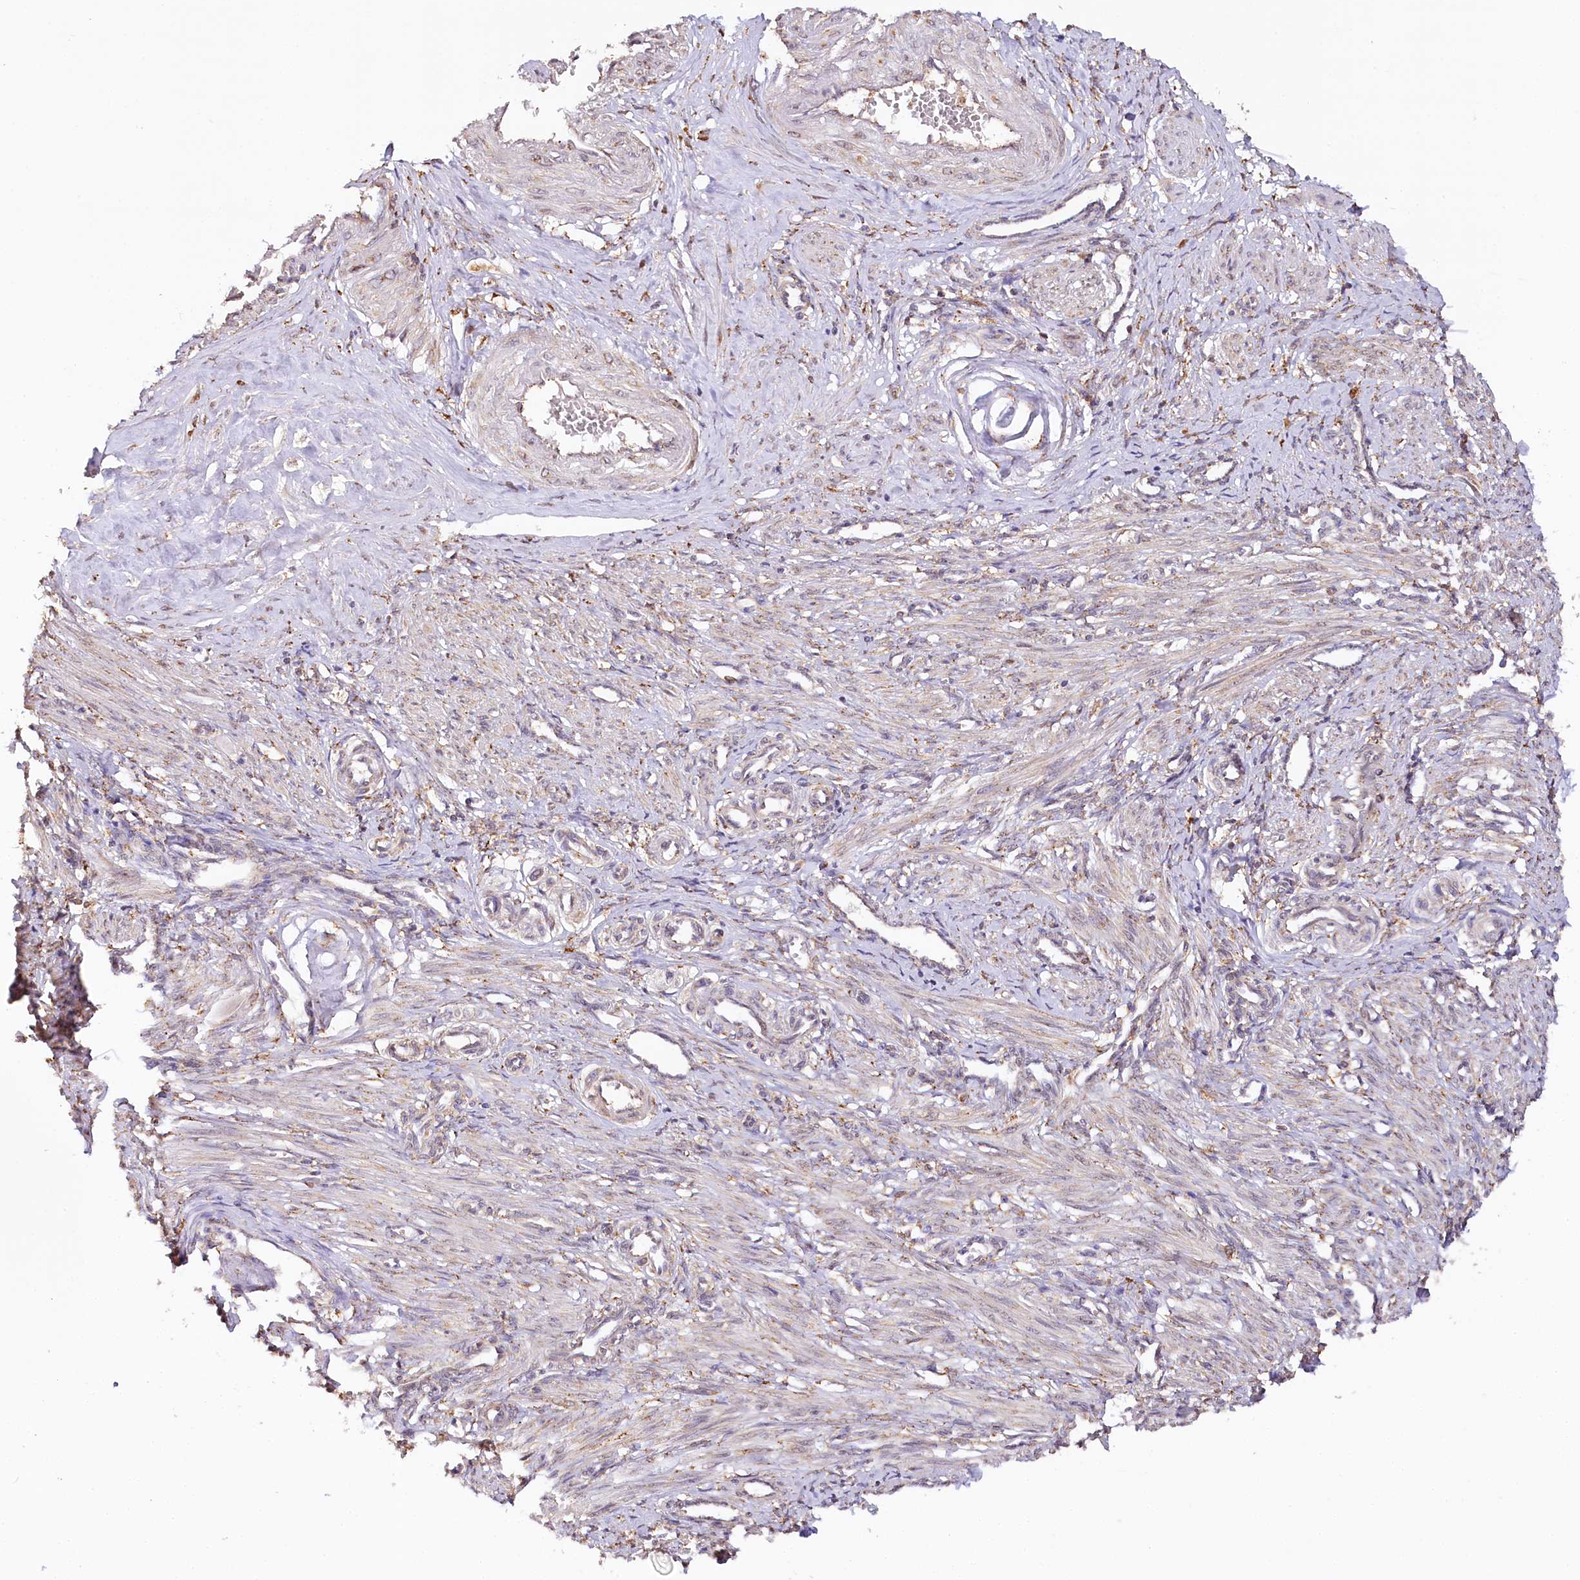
{"staining": {"intensity": "weak", "quantity": ">75%", "location": "cytoplasmic/membranous,nuclear"}, "tissue": "smooth muscle", "cell_type": "Smooth muscle cells", "image_type": "normal", "snomed": [{"axis": "morphology", "description": "Normal tissue, NOS"}, {"axis": "topography", "description": "Endometrium"}], "caption": "A high-resolution micrograph shows immunohistochemistry (IHC) staining of normal smooth muscle, which displays weak cytoplasmic/membranous,nuclear staining in about >75% of smooth muscle cells. (Brightfield microscopy of DAB IHC at high magnification).", "gene": "VEGFA", "patient": {"sex": "female", "age": 33}}